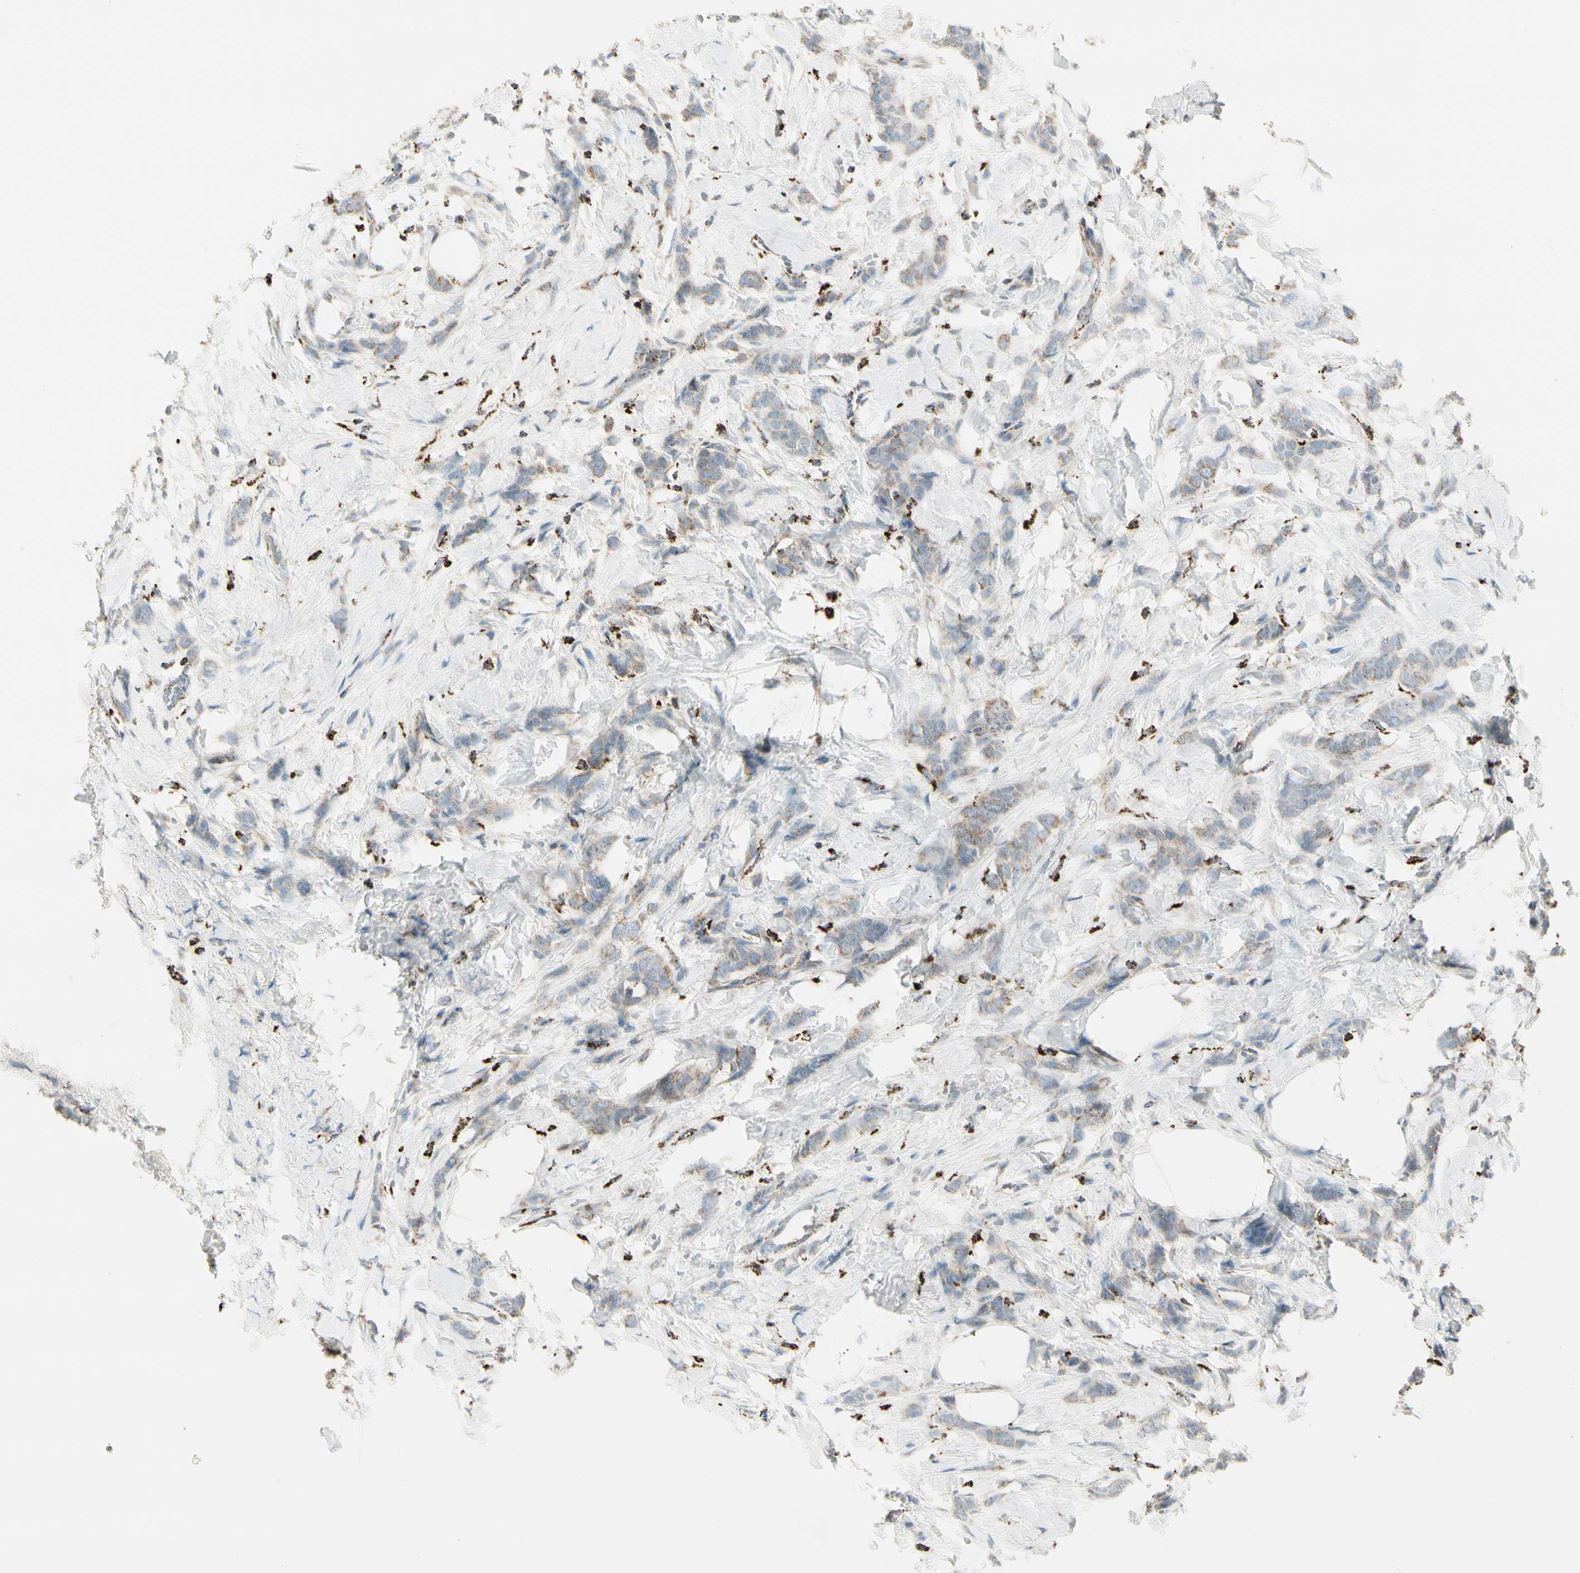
{"staining": {"intensity": "weak", "quantity": ">75%", "location": "cytoplasmic/membranous"}, "tissue": "breast cancer", "cell_type": "Tumor cells", "image_type": "cancer", "snomed": [{"axis": "morphology", "description": "Lobular carcinoma, in situ"}, {"axis": "morphology", "description": "Lobular carcinoma"}, {"axis": "topography", "description": "Breast"}], "caption": "IHC staining of breast lobular carcinoma in situ, which exhibits low levels of weak cytoplasmic/membranous positivity in approximately >75% of tumor cells indicating weak cytoplasmic/membranous protein expression. The staining was performed using DAB (brown) for protein detection and nuclei were counterstained in hematoxylin (blue).", "gene": "ME2", "patient": {"sex": "female", "age": 41}}